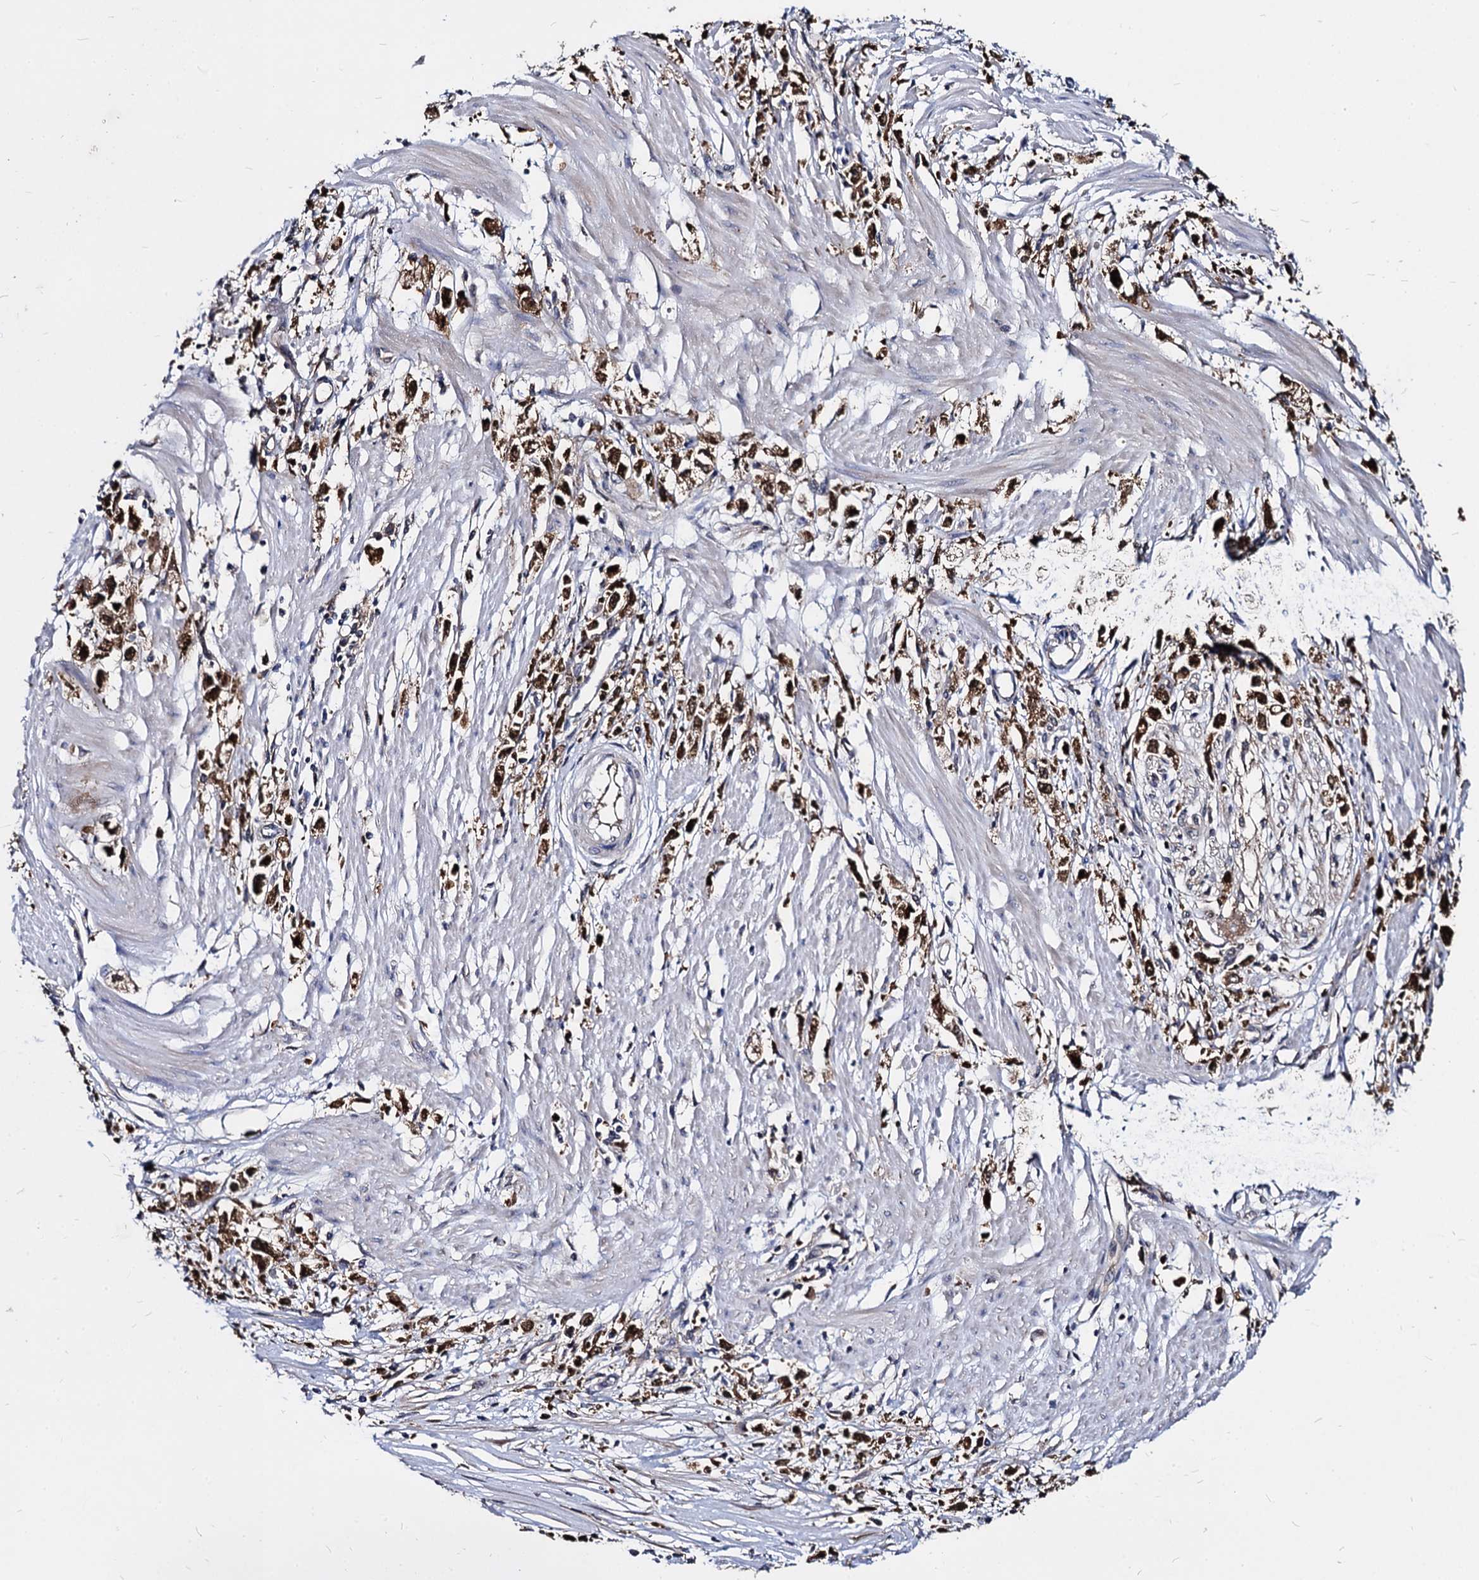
{"staining": {"intensity": "strong", "quantity": ">75%", "location": "cytoplasmic/membranous"}, "tissue": "stomach cancer", "cell_type": "Tumor cells", "image_type": "cancer", "snomed": [{"axis": "morphology", "description": "Adenocarcinoma, NOS"}, {"axis": "topography", "description": "Stomach"}], "caption": "Stomach adenocarcinoma stained for a protein (brown) reveals strong cytoplasmic/membranous positive expression in about >75% of tumor cells.", "gene": "NME1", "patient": {"sex": "female", "age": 59}}